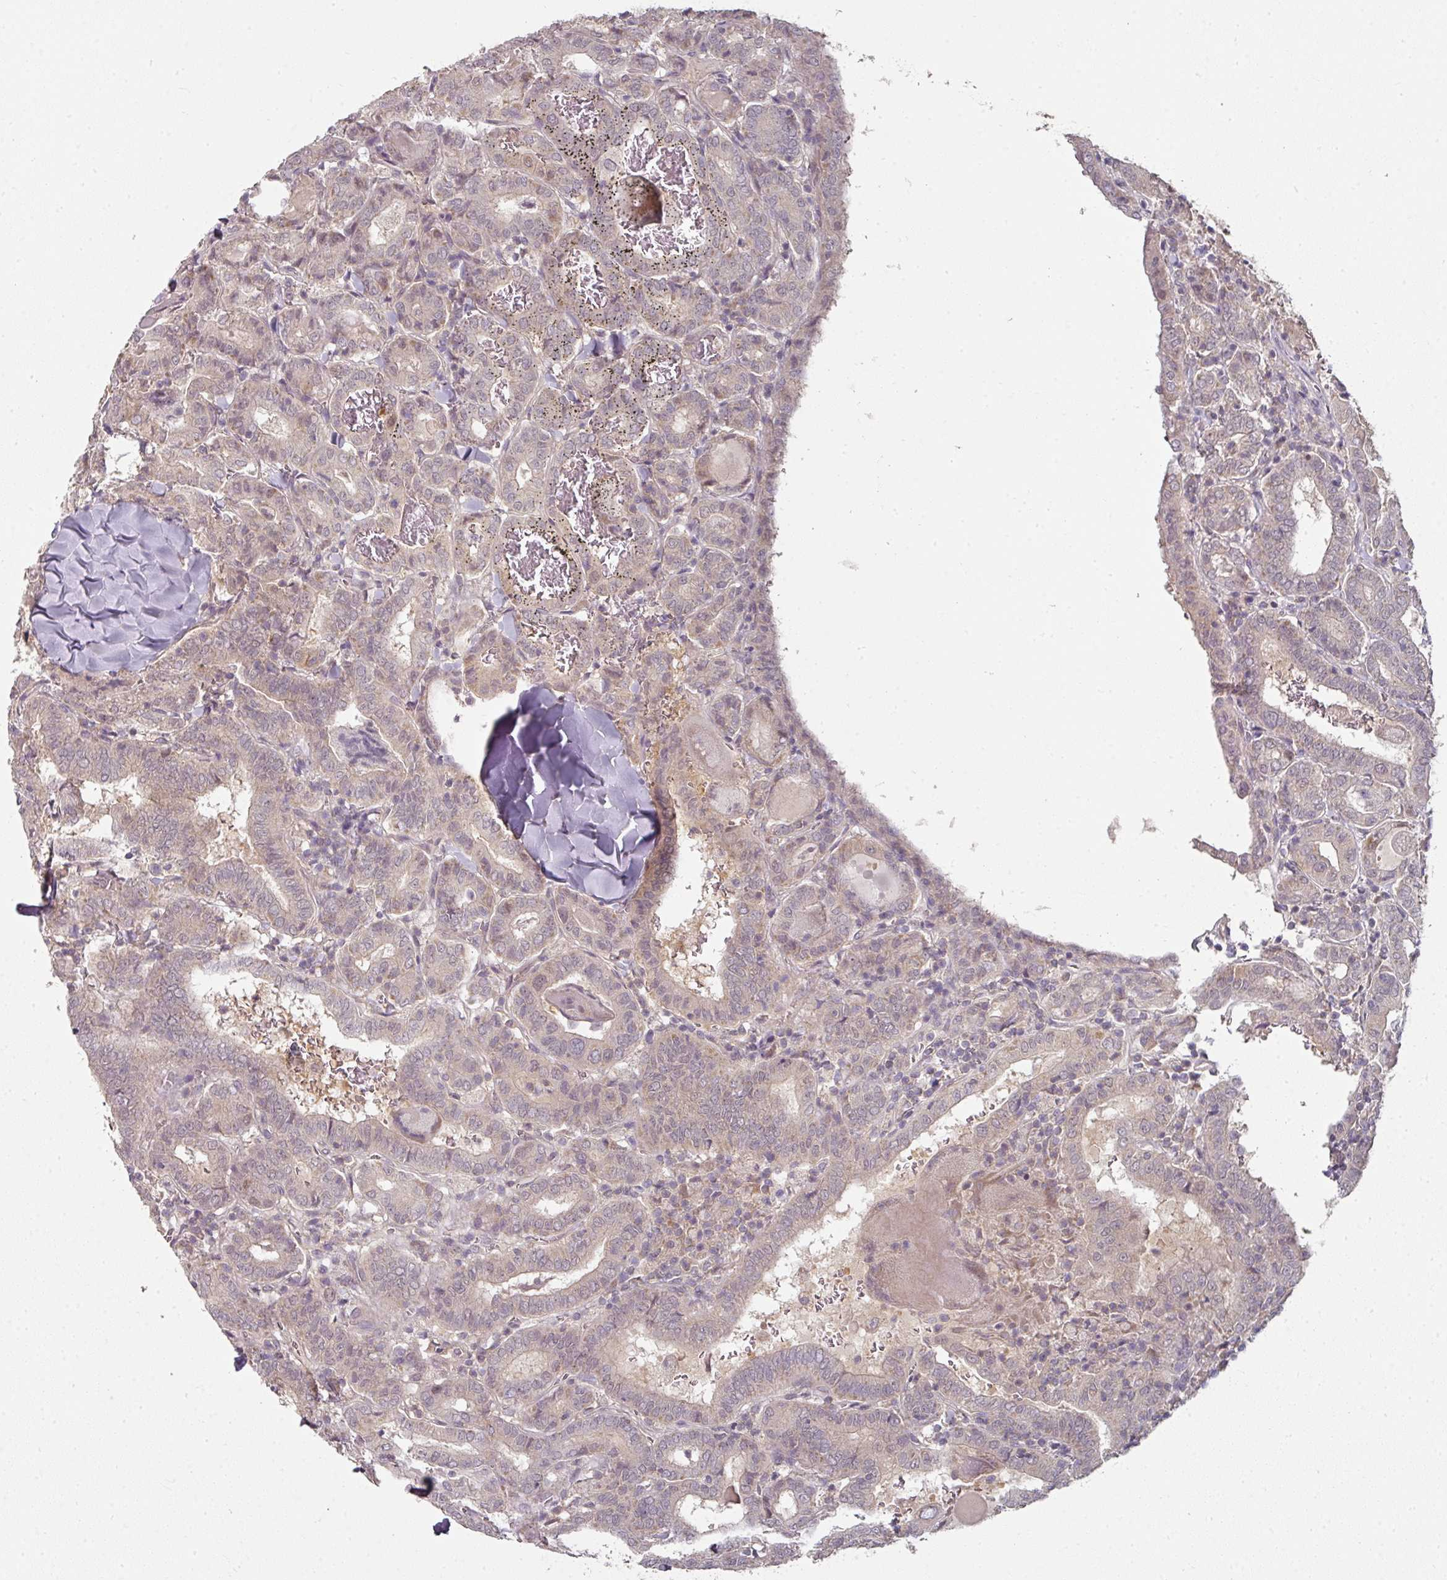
{"staining": {"intensity": "weak", "quantity": "<25%", "location": "cytoplasmic/membranous"}, "tissue": "thyroid cancer", "cell_type": "Tumor cells", "image_type": "cancer", "snomed": [{"axis": "morphology", "description": "Papillary adenocarcinoma, NOS"}, {"axis": "topography", "description": "Thyroid gland"}], "caption": "Immunohistochemistry (IHC) photomicrograph of neoplastic tissue: human thyroid cancer (papillary adenocarcinoma) stained with DAB exhibits no significant protein staining in tumor cells.", "gene": "MAP2K2", "patient": {"sex": "female", "age": 72}}